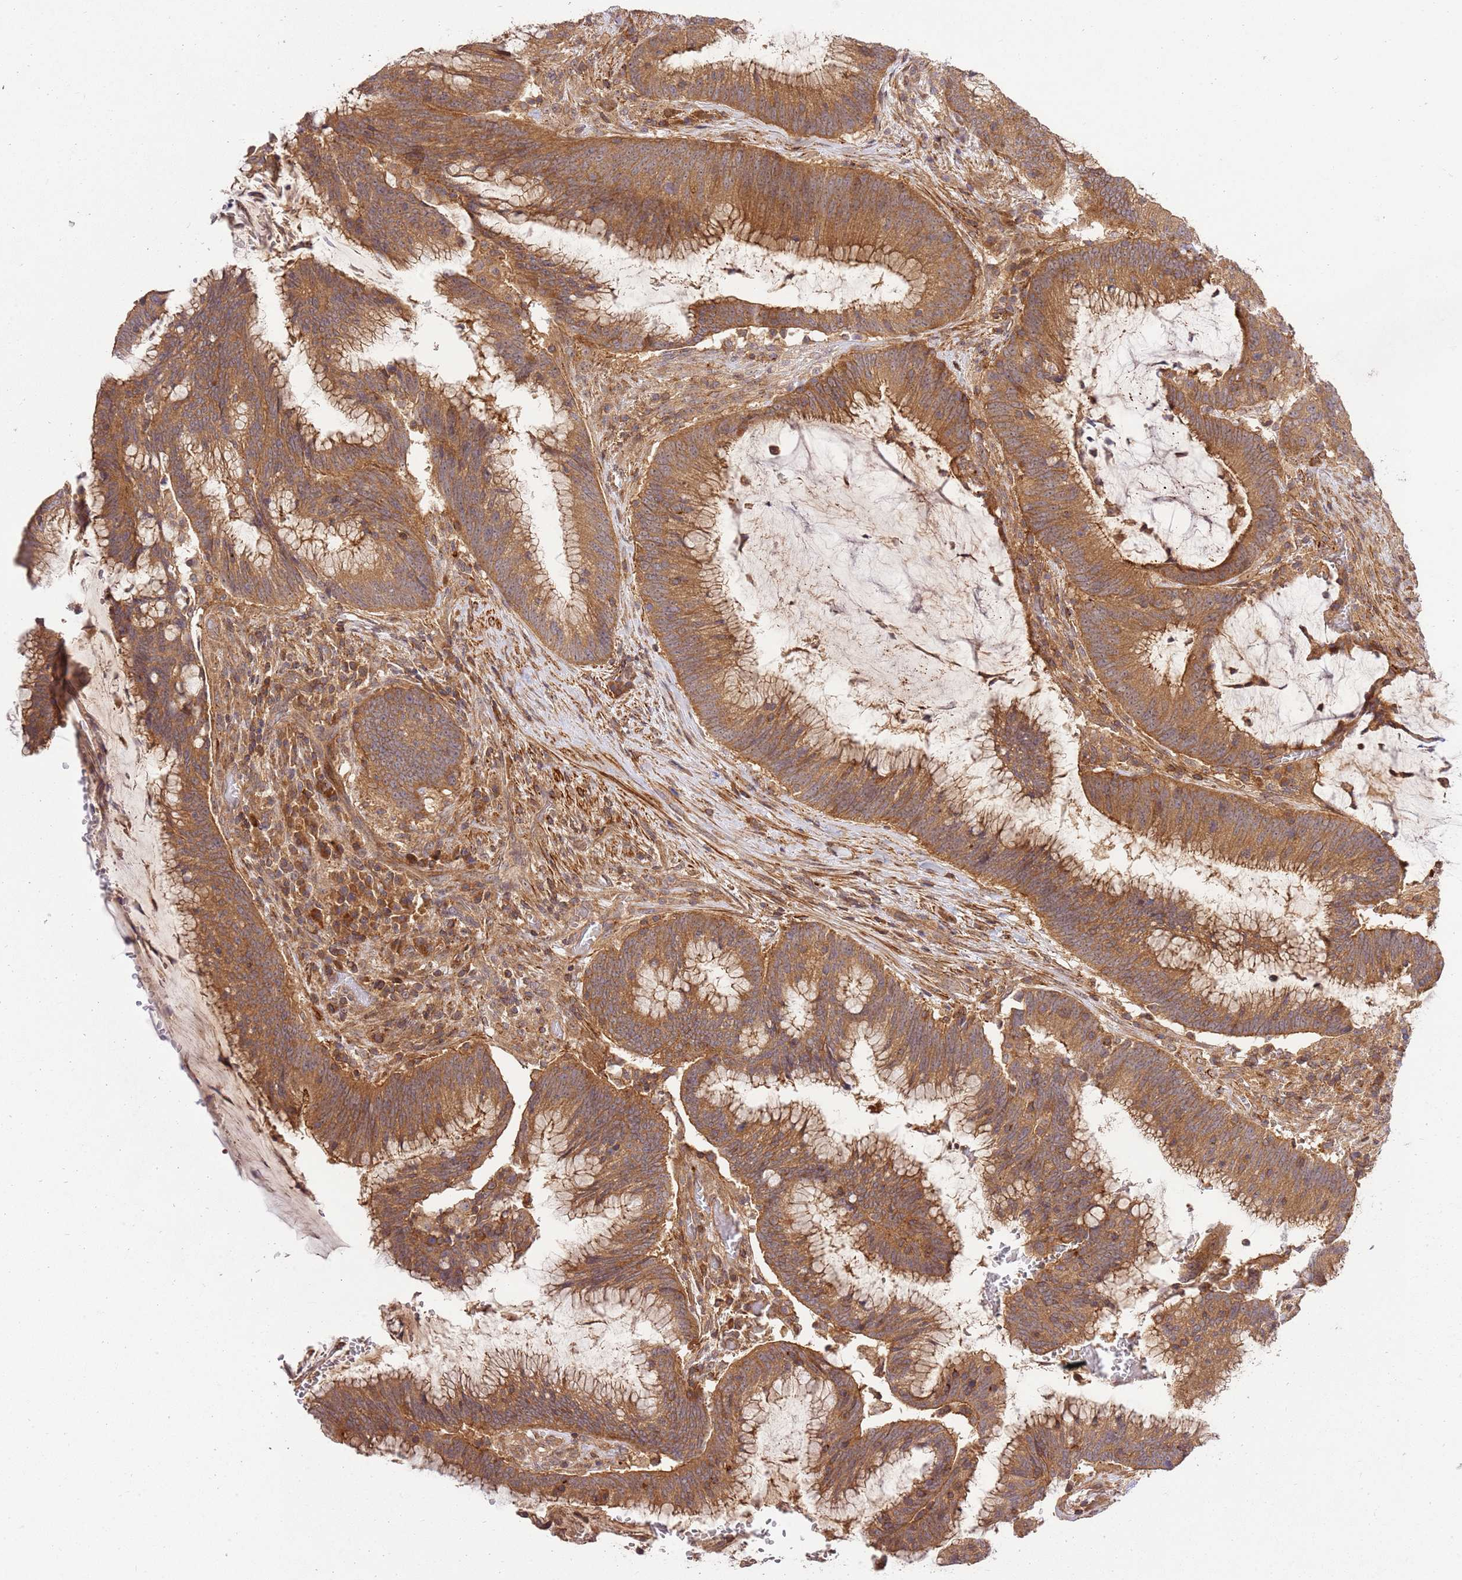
{"staining": {"intensity": "moderate", "quantity": ">75%", "location": "cytoplasmic/membranous"}, "tissue": "colorectal cancer", "cell_type": "Tumor cells", "image_type": "cancer", "snomed": [{"axis": "morphology", "description": "Adenocarcinoma, NOS"}, {"axis": "topography", "description": "Rectum"}], "caption": "Protein staining by IHC demonstrates moderate cytoplasmic/membranous positivity in approximately >75% of tumor cells in colorectal cancer.", "gene": "GAREM1", "patient": {"sex": "female", "age": 77}}